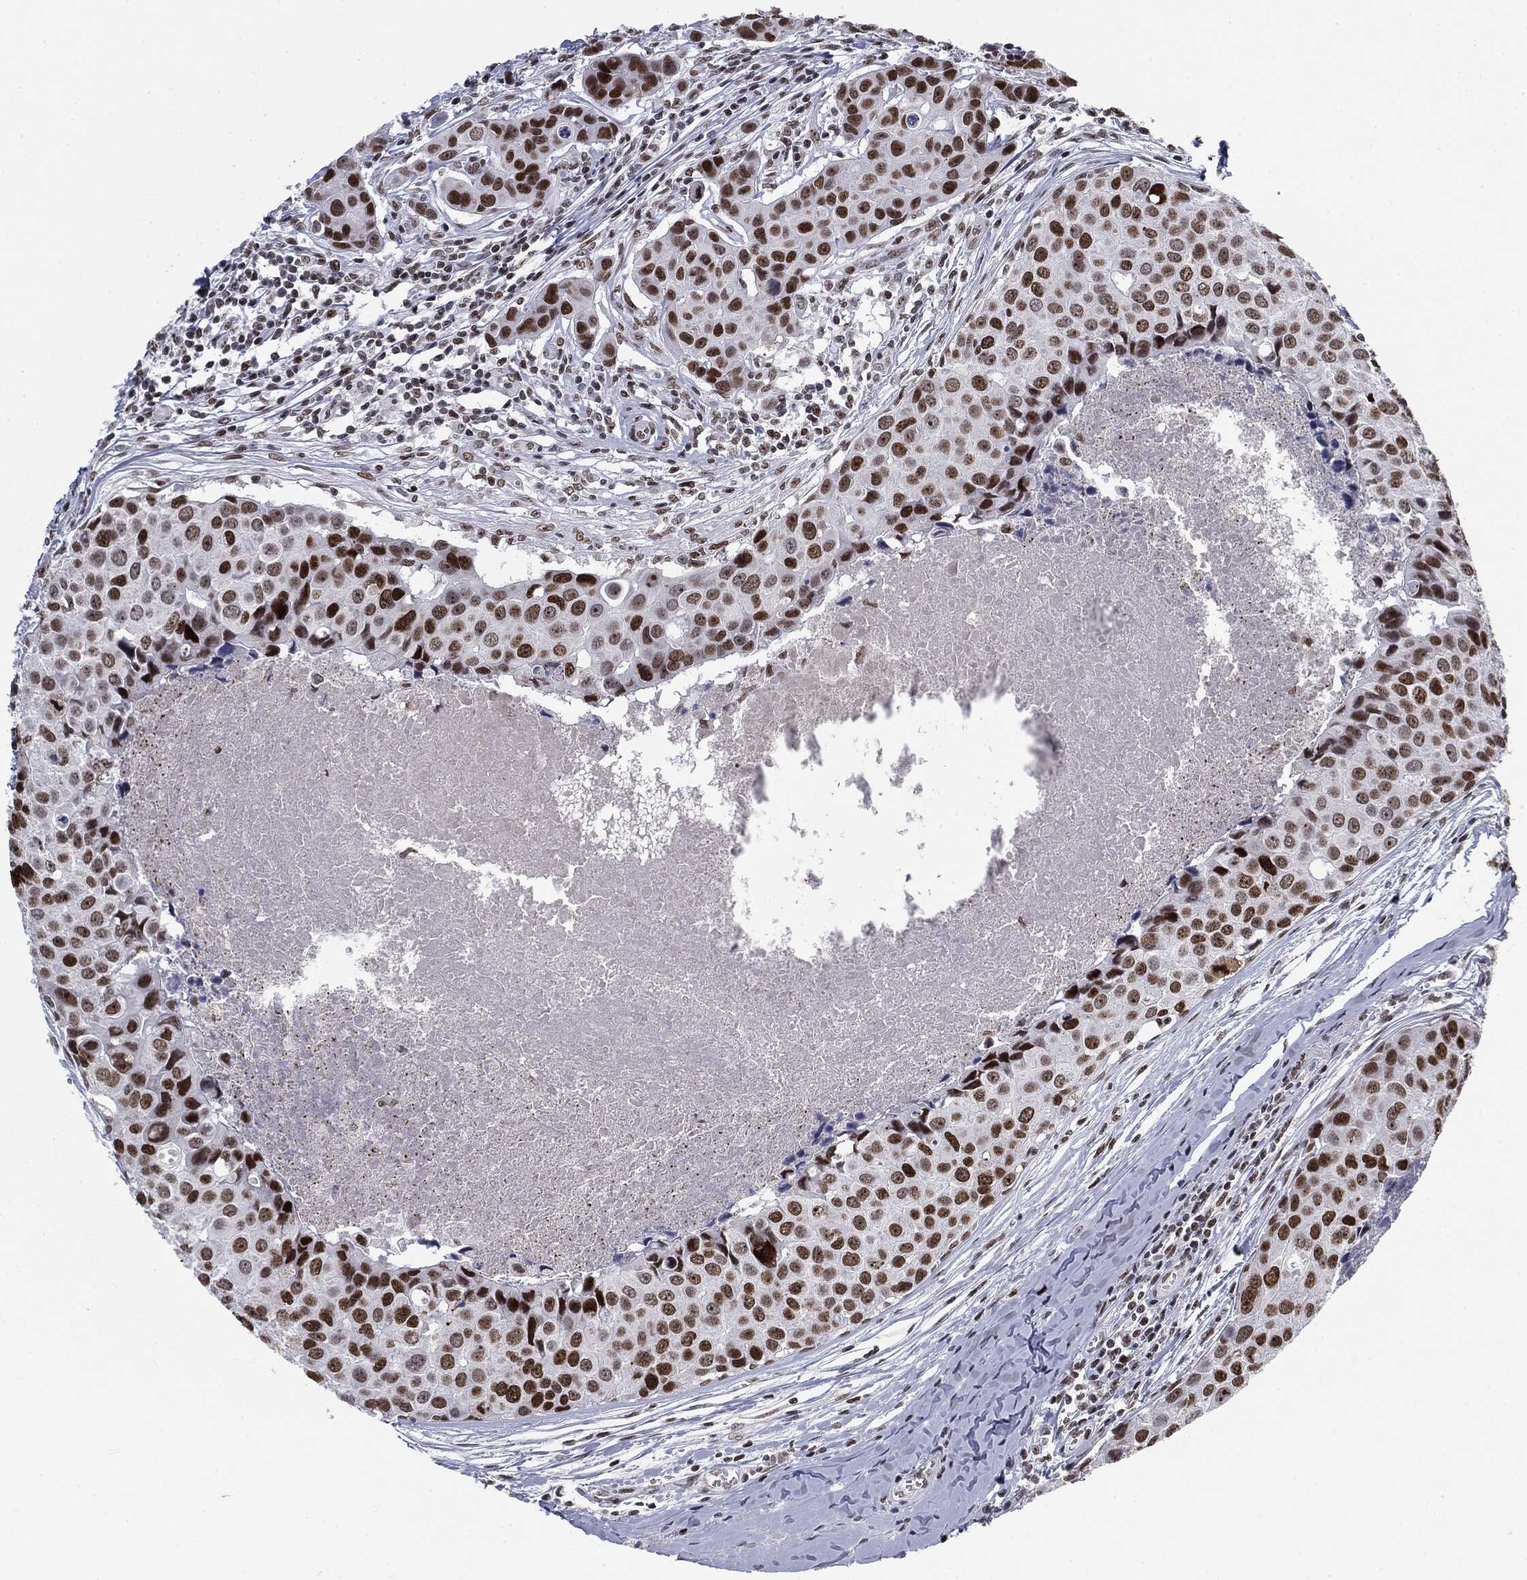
{"staining": {"intensity": "strong", "quantity": ">75%", "location": "nuclear"}, "tissue": "breast cancer", "cell_type": "Tumor cells", "image_type": "cancer", "snomed": [{"axis": "morphology", "description": "Duct carcinoma"}, {"axis": "topography", "description": "Breast"}], "caption": "Breast cancer (intraductal carcinoma) was stained to show a protein in brown. There is high levels of strong nuclear staining in approximately >75% of tumor cells.", "gene": "MDC1", "patient": {"sex": "female", "age": 24}}